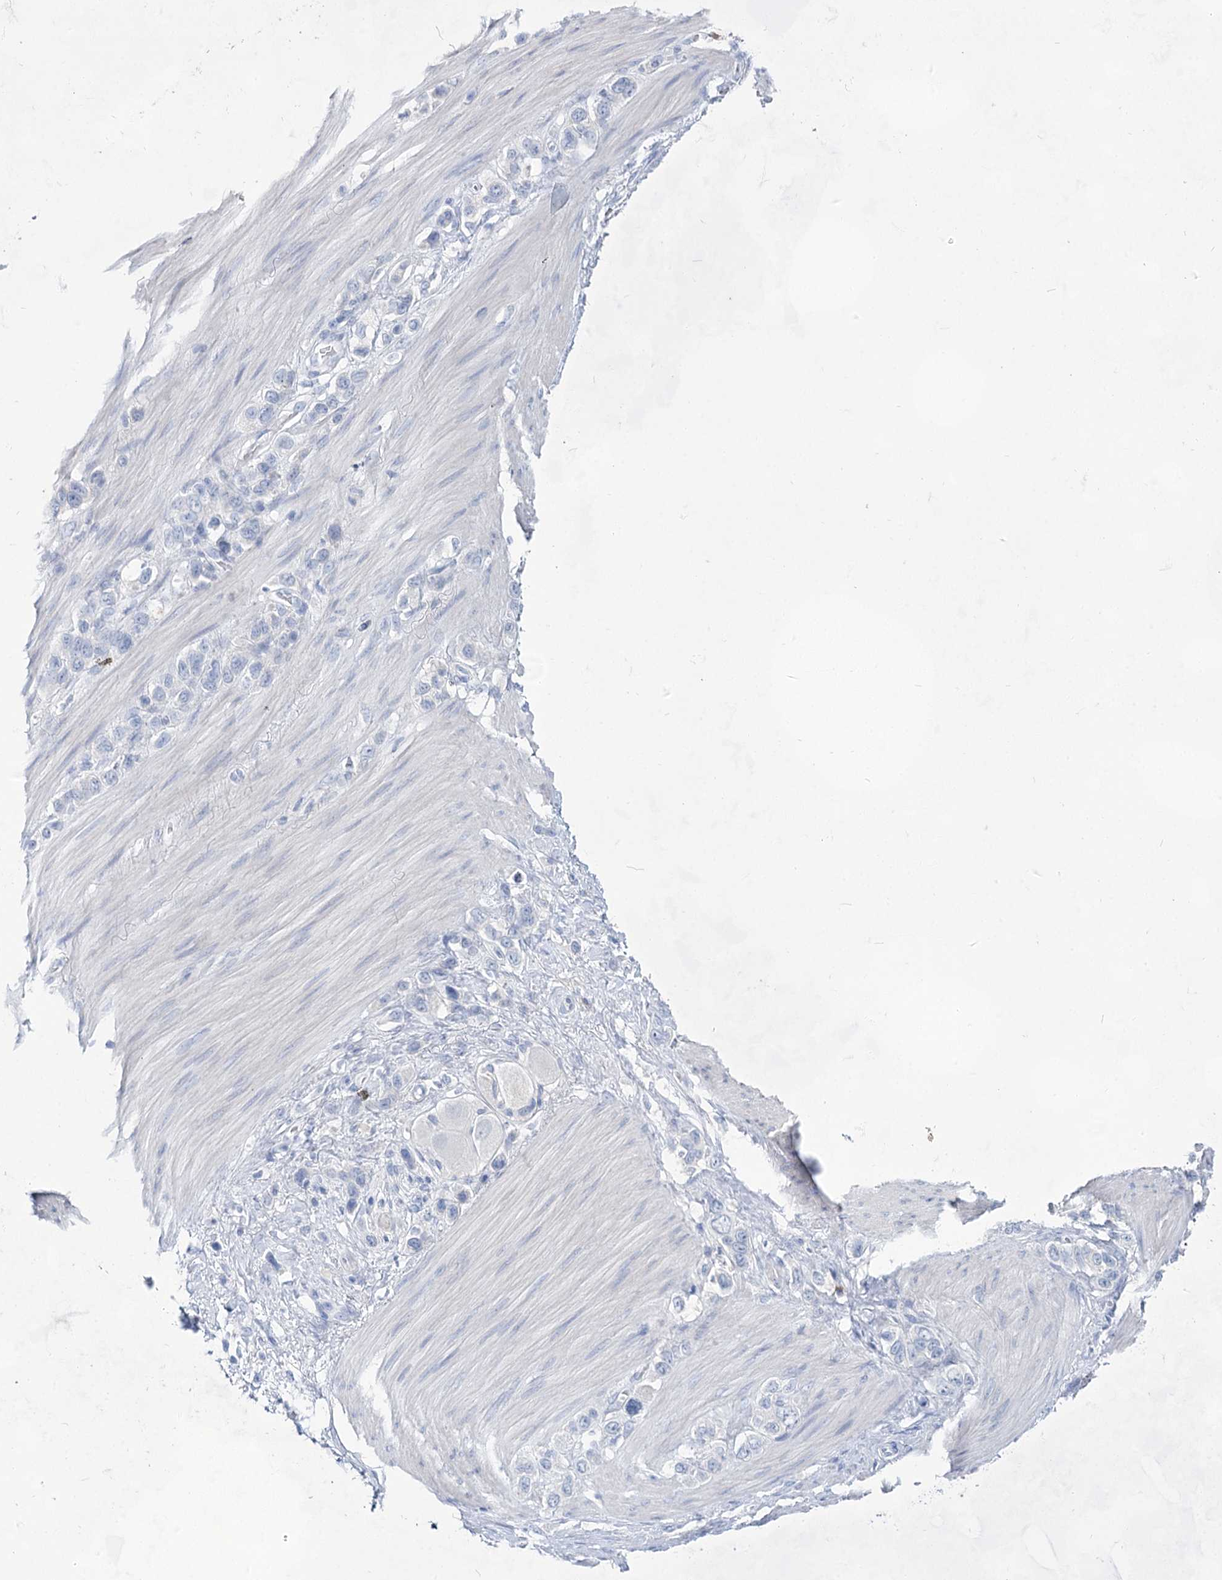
{"staining": {"intensity": "negative", "quantity": "none", "location": "none"}, "tissue": "stomach cancer", "cell_type": "Tumor cells", "image_type": "cancer", "snomed": [{"axis": "morphology", "description": "Adenocarcinoma, NOS"}, {"axis": "morphology", "description": "Adenocarcinoma, High grade"}, {"axis": "topography", "description": "Stomach, upper"}, {"axis": "topography", "description": "Stomach, lower"}], "caption": "This is an immunohistochemistry (IHC) histopathology image of human adenocarcinoma (stomach). There is no staining in tumor cells.", "gene": "ACRV1", "patient": {"sex": "female", "age": 65}}